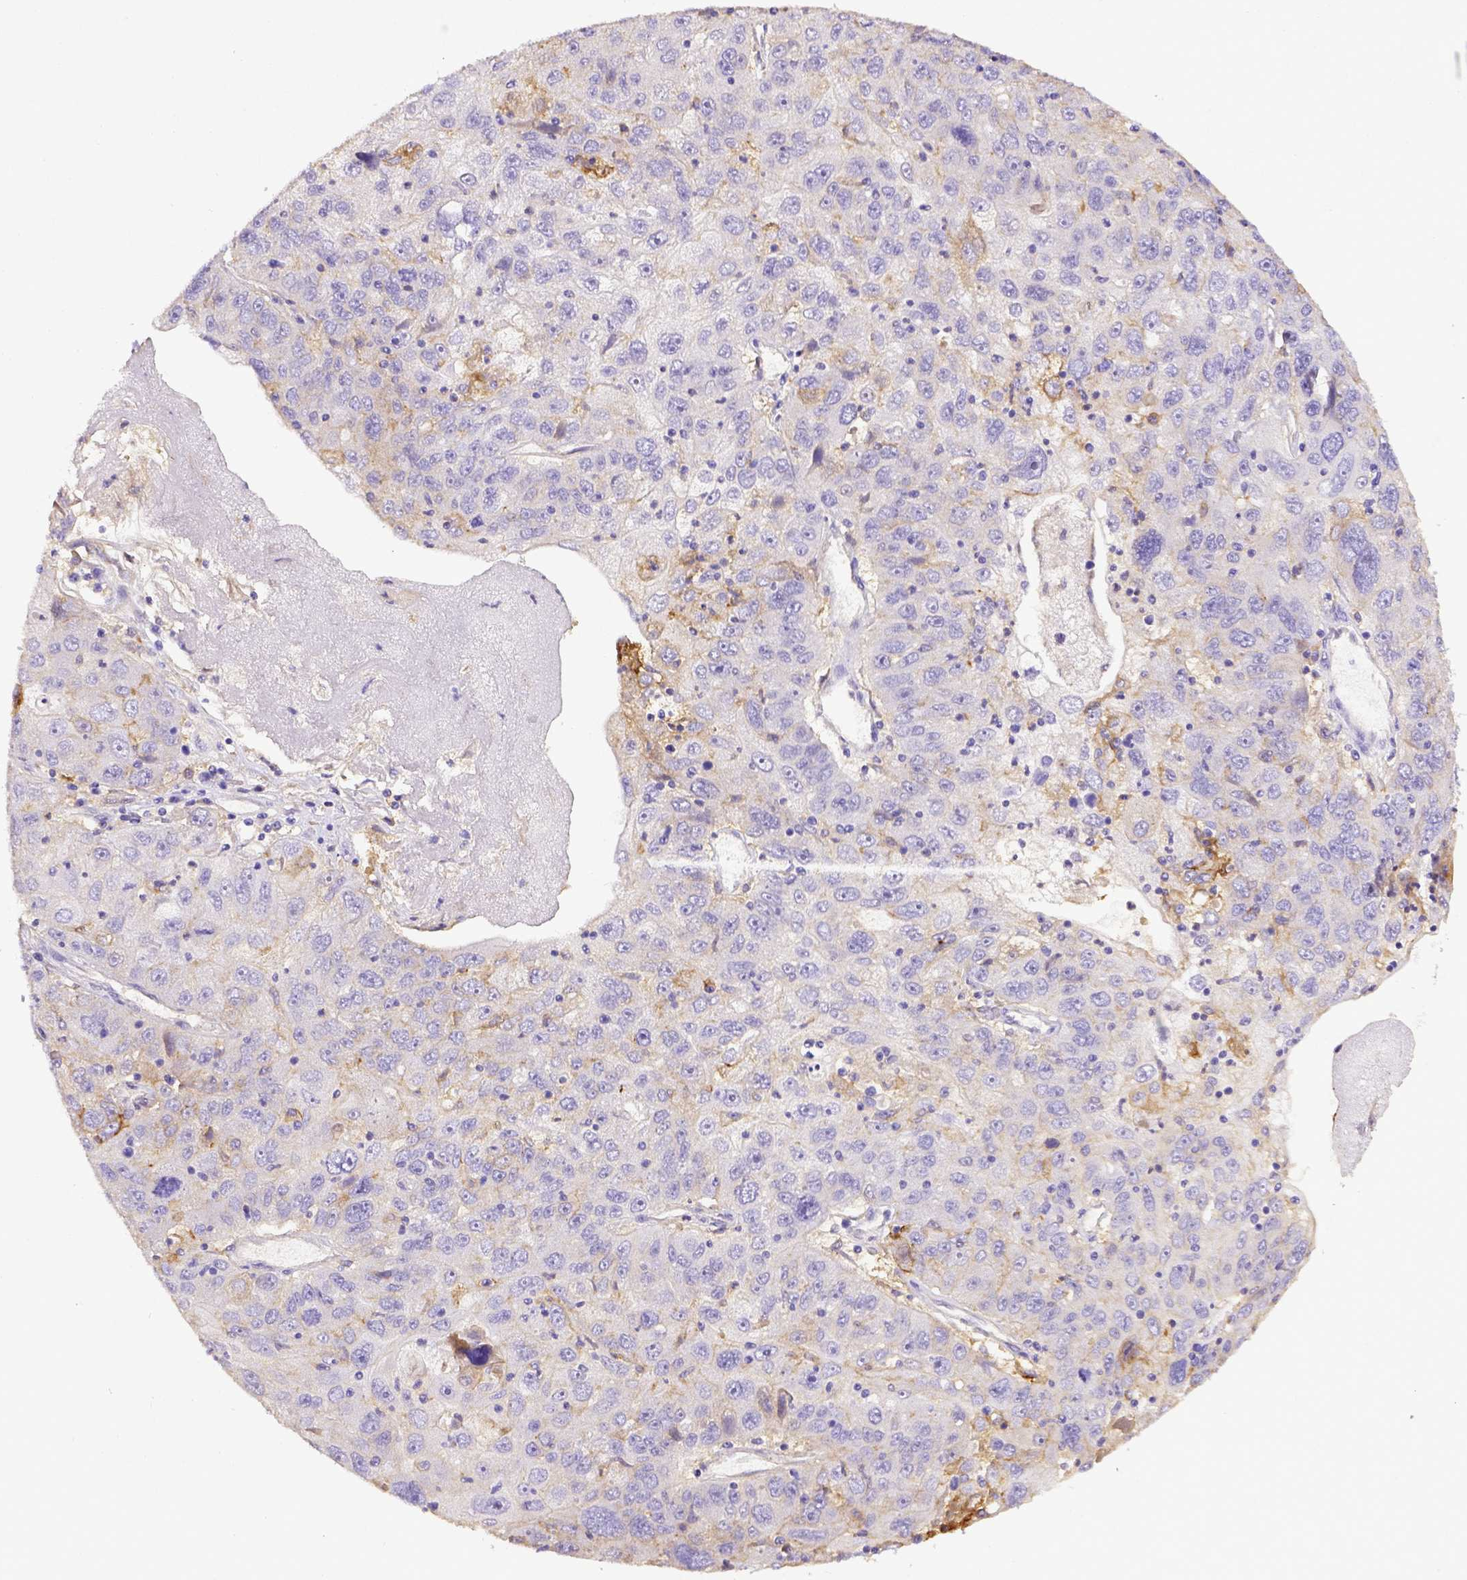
{"staining": {"intensity": "negative", "quantity": "none", "location": "none"}, "tissue": "stomach cancer", "cell_type": "Tumor cells", "image_type": "cancer", "snomed": [{"axis": "morphology", "description": "Adenocarcinoma, NOS"}, {"axis": "topography", "description": "Stomach"}], "caption": "Immunohistochemistry (IHC) of stomach cancer exhibits no positivity in tumor cells. The staining was performed using DAB to visualize the protein expression in brown, while the nuclei were stained in blue with hematoxylin (Magnification: 20x).", "gene": "CD40", "patient": {"sex": "male", "age": 56}}